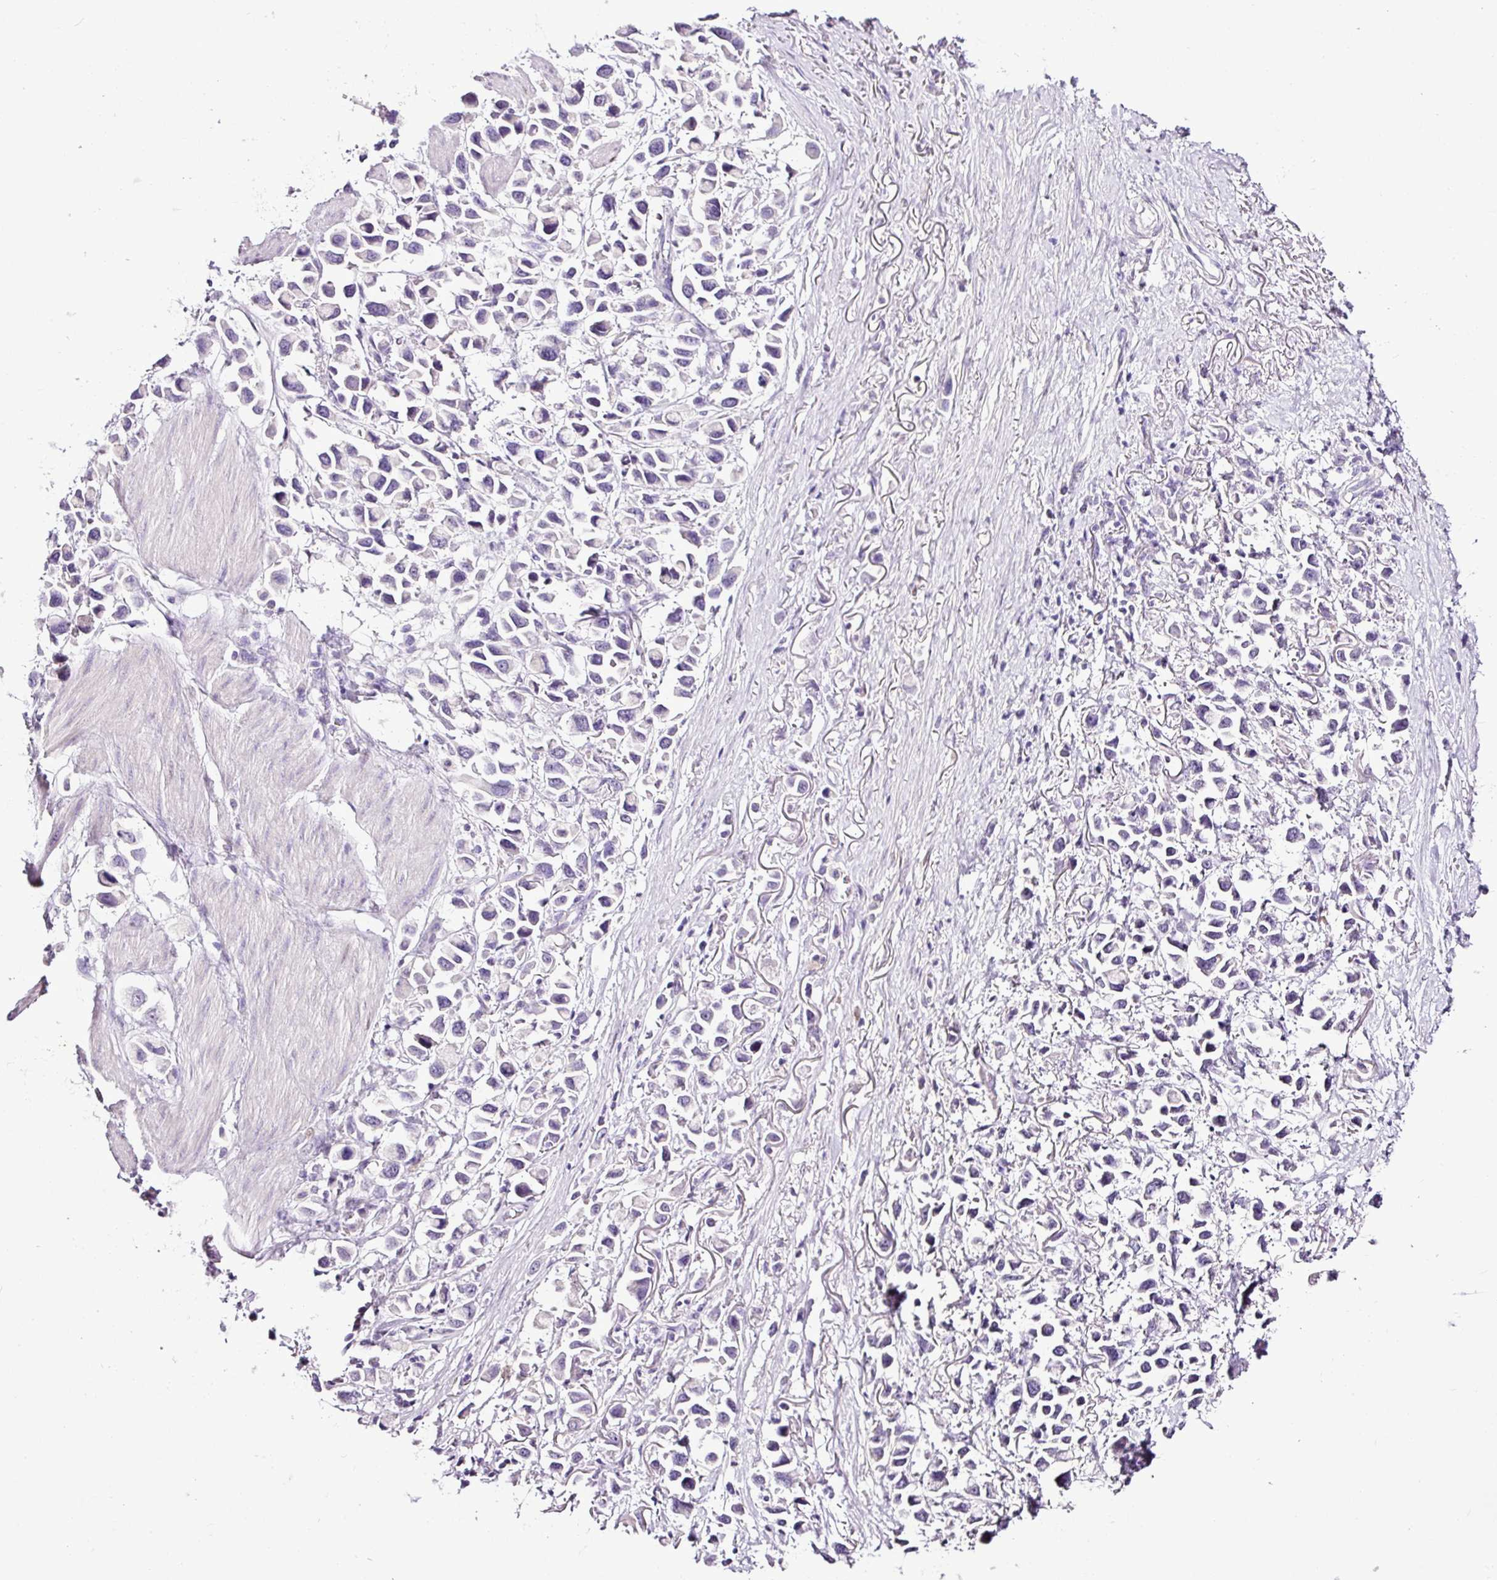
{"staining": {"intensity": "negative", "quantity": "none", "location": "none"}, "tissue": "stomach cancer", "cell_type": "Tumor cells", "image_type": "cancer", "snomed": [{"axis": "morphology", "description": "Adenocarcinoma, NOS"}, {"axis": "topography", "description": "Stomach"}], "caption": "The immunohistochemistry (IHC) image has no significant positivity in tumor cells of stomach adenocarcinoma tissue.", "gene": "ESR1", "patient": {"sex": "female", "age": 81}}